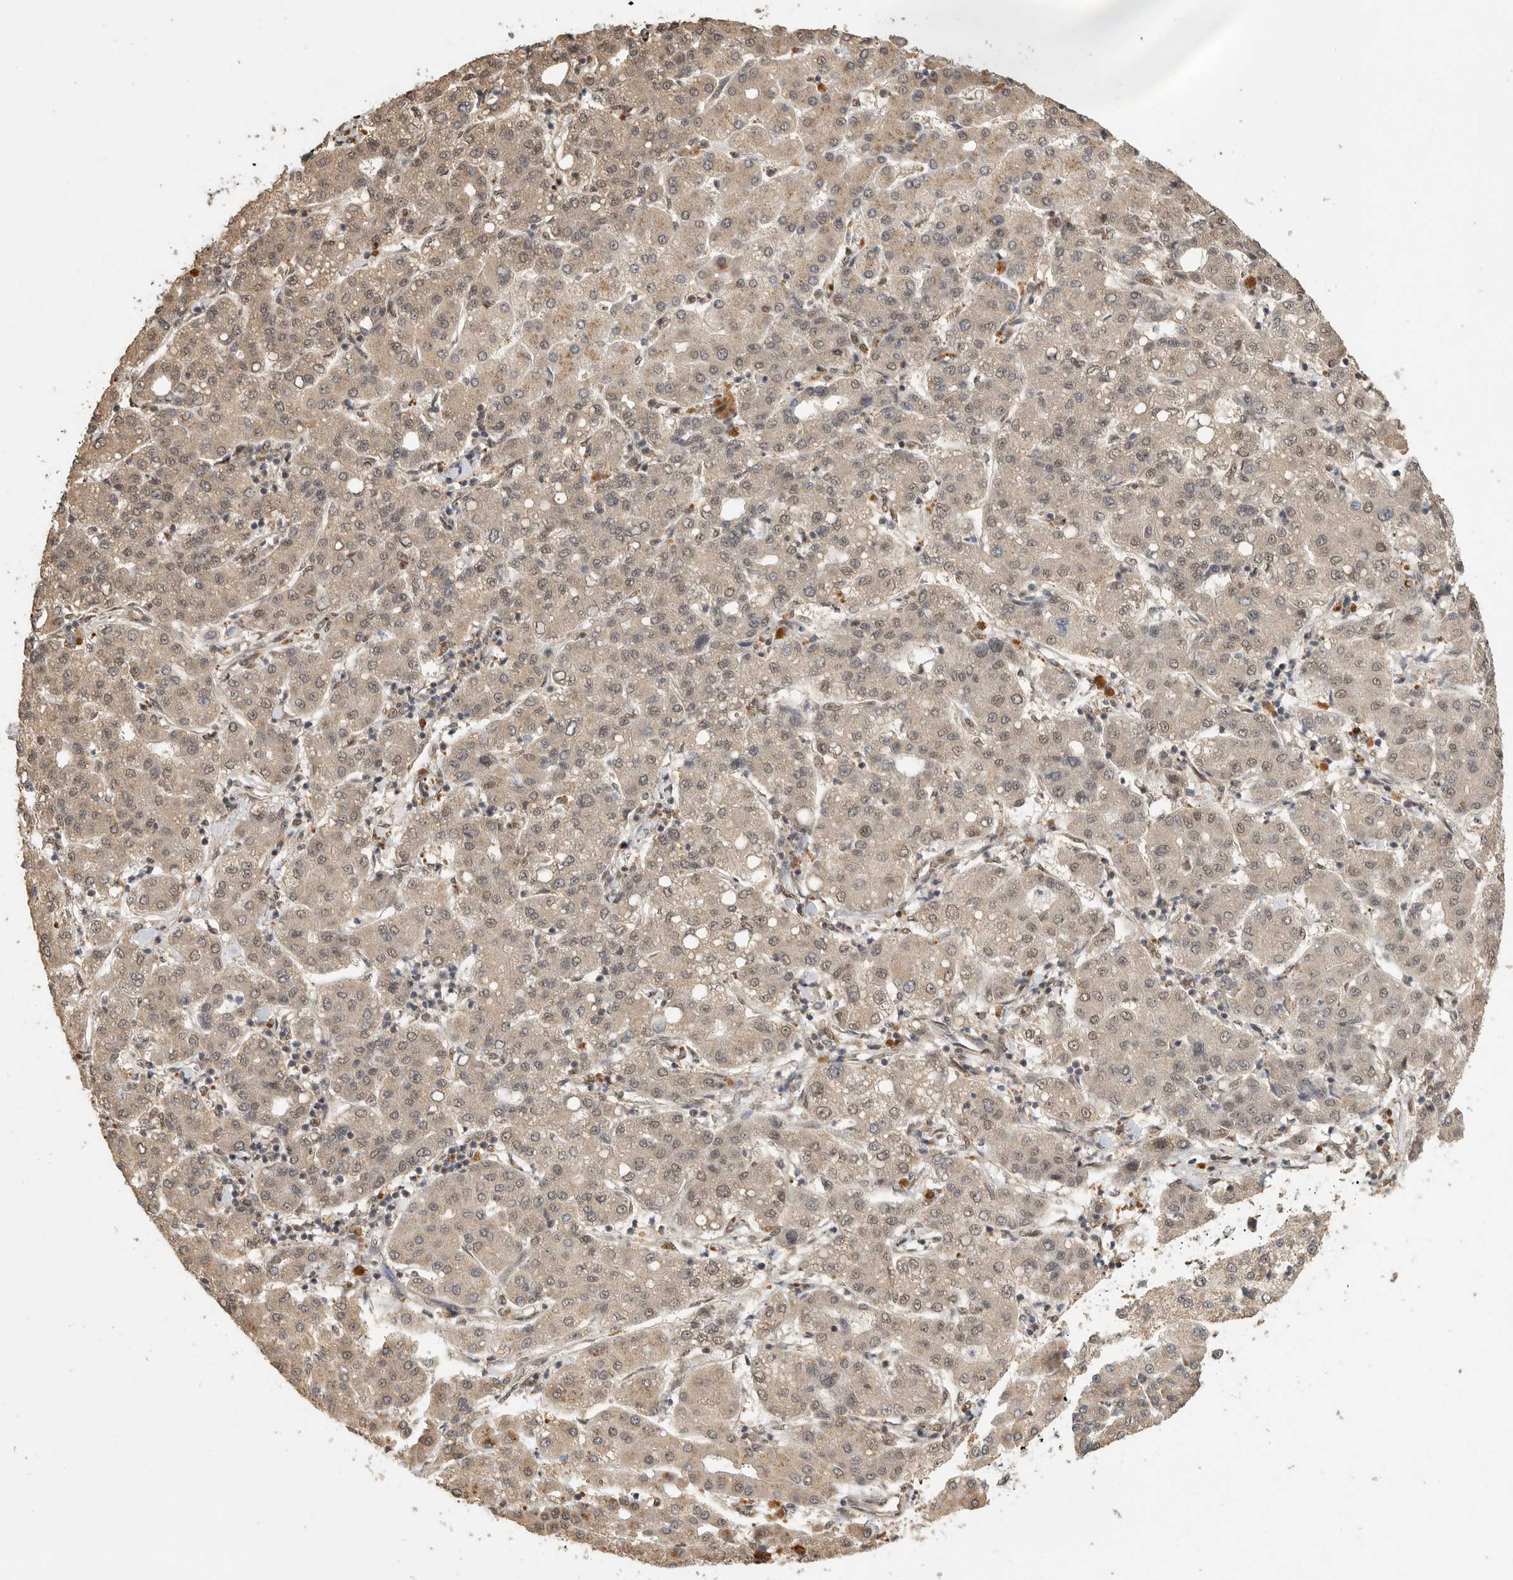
{"staining": {"intensity": "weak", "quantity": "25%-75%", "location": "cytoplasmic/membranous,nuclear"}, "tissue": "liver cancer", "cell_type": "Tumor cells", "image_type": "cancer", "snomed": [{"axis": "morphology", "description": "Carcinoma, Hepatocellular, NOS"}, {"axis": "topography", "description": "Liver"}], "caption": "The immunohistochemical stain highlights weak cytoplasmic/membranous and nuclear positivity in tumor cells of hepatocellular carcinoma (liver) tissue.", "gene": "DFFA", "patient": {"sex": "male", "age": 65}}